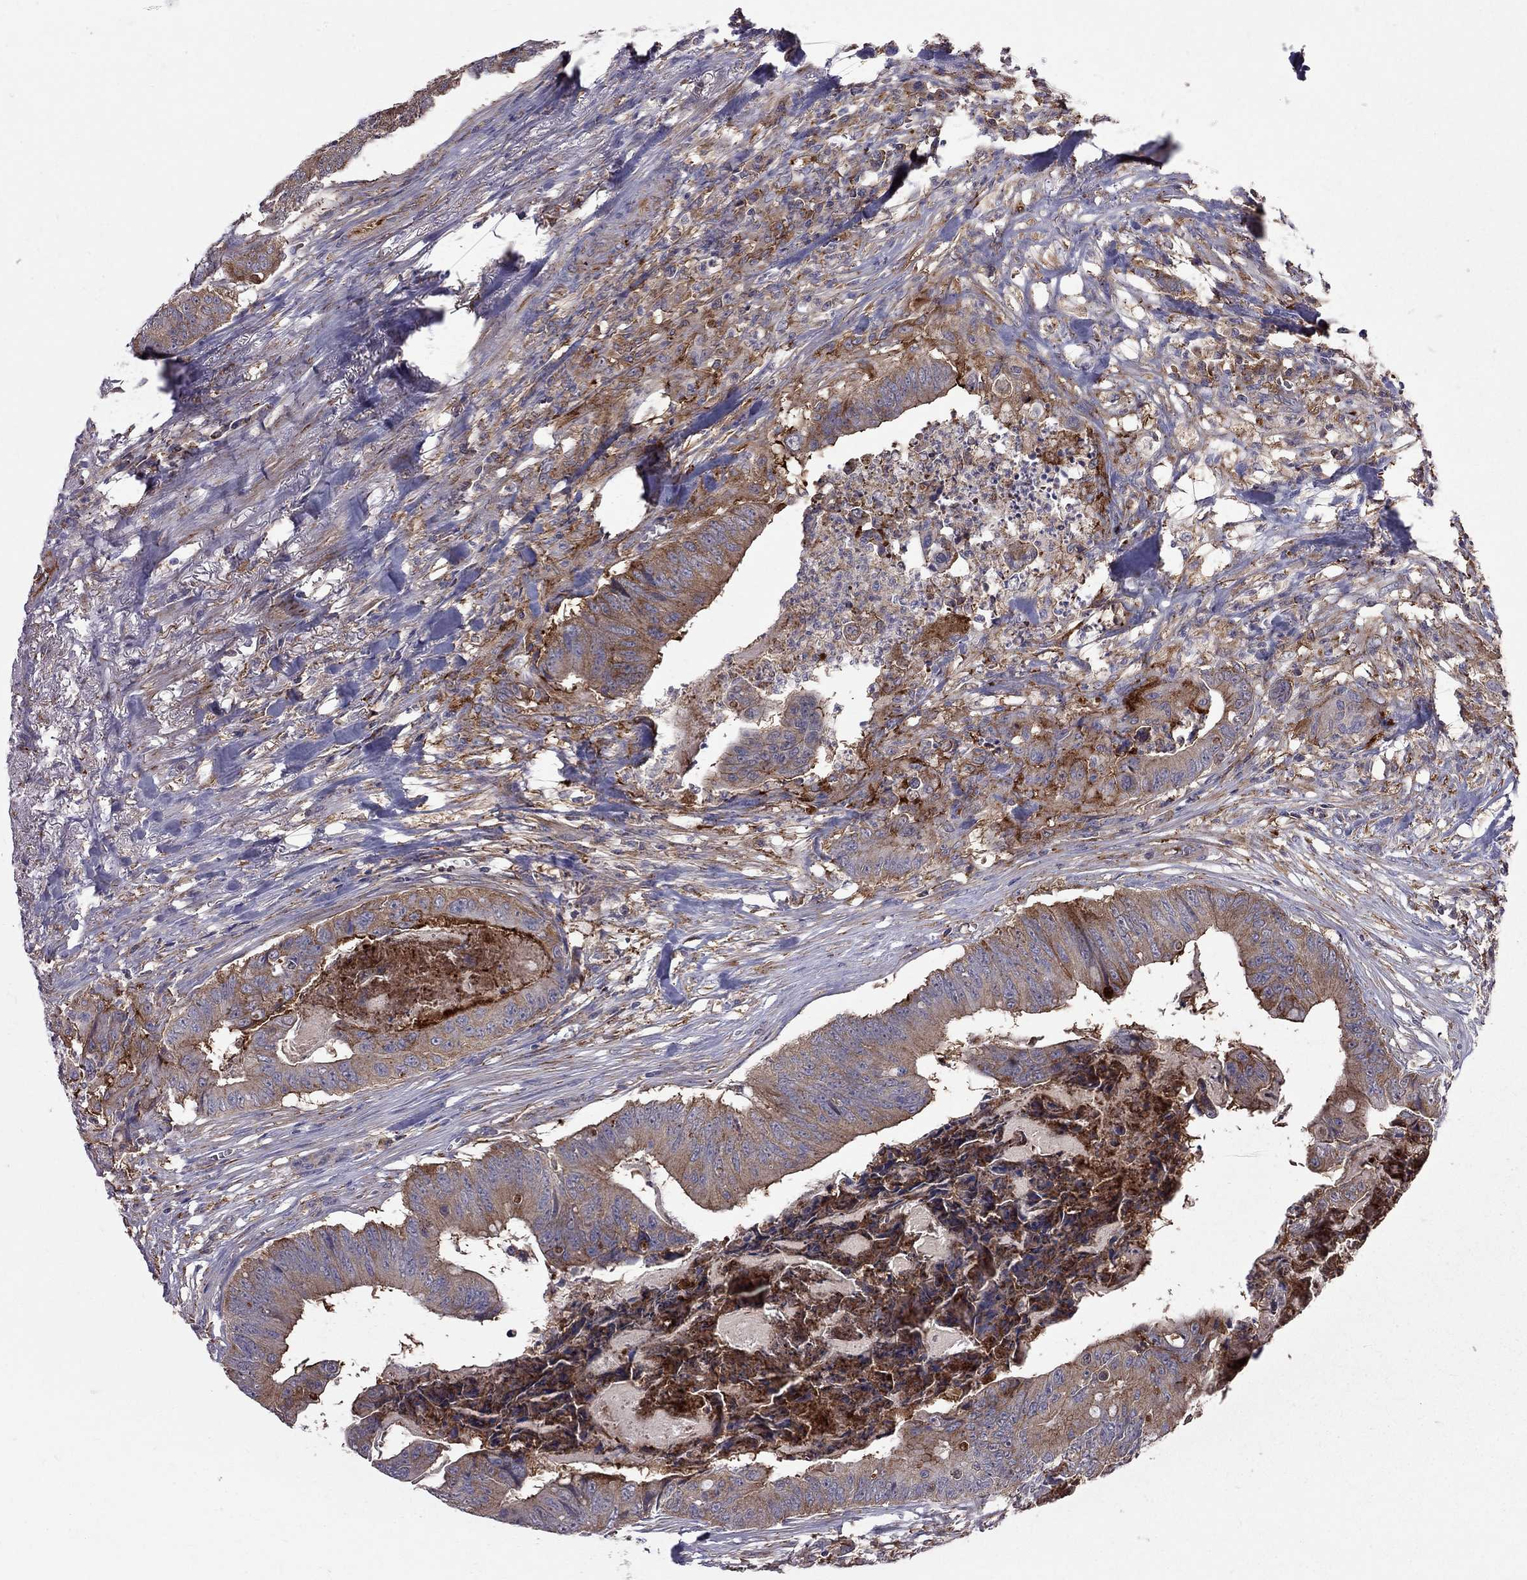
{"staining": {"intensity": "strong", "quantity": ">75%", "location": "cytoplasmic/membranous"}, "tissue": "colorectal cancer", "cell_type": "Tumor cells", "image_type": "cancer", "snomed": [{"axis": "morphology", "description": "Adenocarcinoma, NOS"}, {"axis": "topography", "description": "Colon"}], "caption": "Colorectal adenocarcinoma stained for a protein displays strong cytoplasmic/membranous positivity in tumor cells. Immunohistochemistry (ihc) stains the protein of interest in brown and the nuclei are stained blue.", "gene": "EIF4E3", "patient": {"sex": "male", "age": 84}}